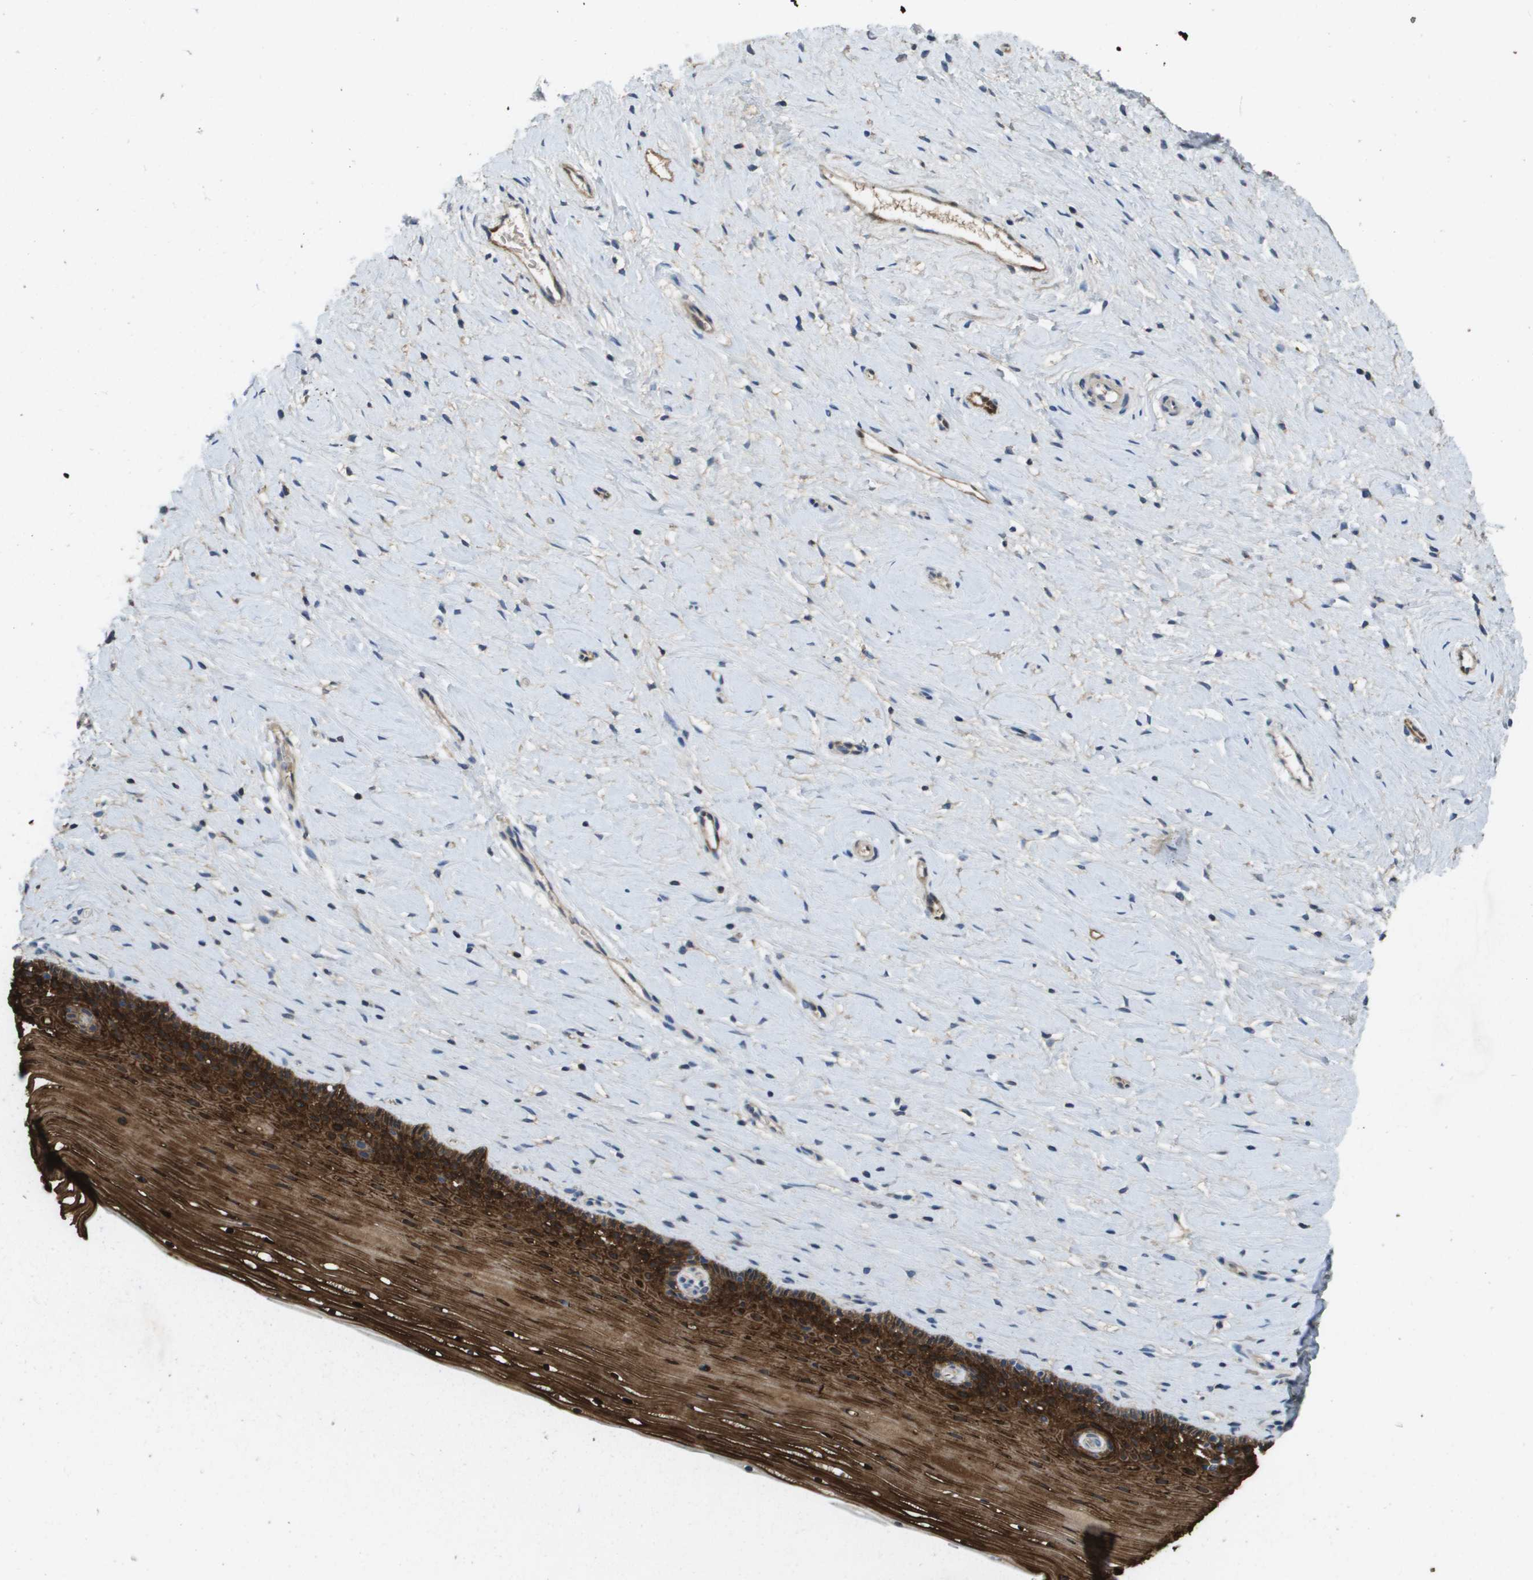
{"staining": {"intensity": "strong", "quantity": ">75%", "location": "cytoplasmic/membranous,nuclear"}, "tissue": "cervix", "cell_type": "Squamous epithelial cells", "image_type": "normal", "snomed": [{"axis": "morphology", "description": "Normal tissue, NOS"}, {"axis": "topography", "description": "Cervix"}], "caption": "Immunohistochemical staining of normal cervix exhibits strong cytoplasmic/membranous,nuclear protein expression in about >75% of squamous epithelial cells.", "gene": "FABP5", "patient": {"sex": "female", "age": 39}}